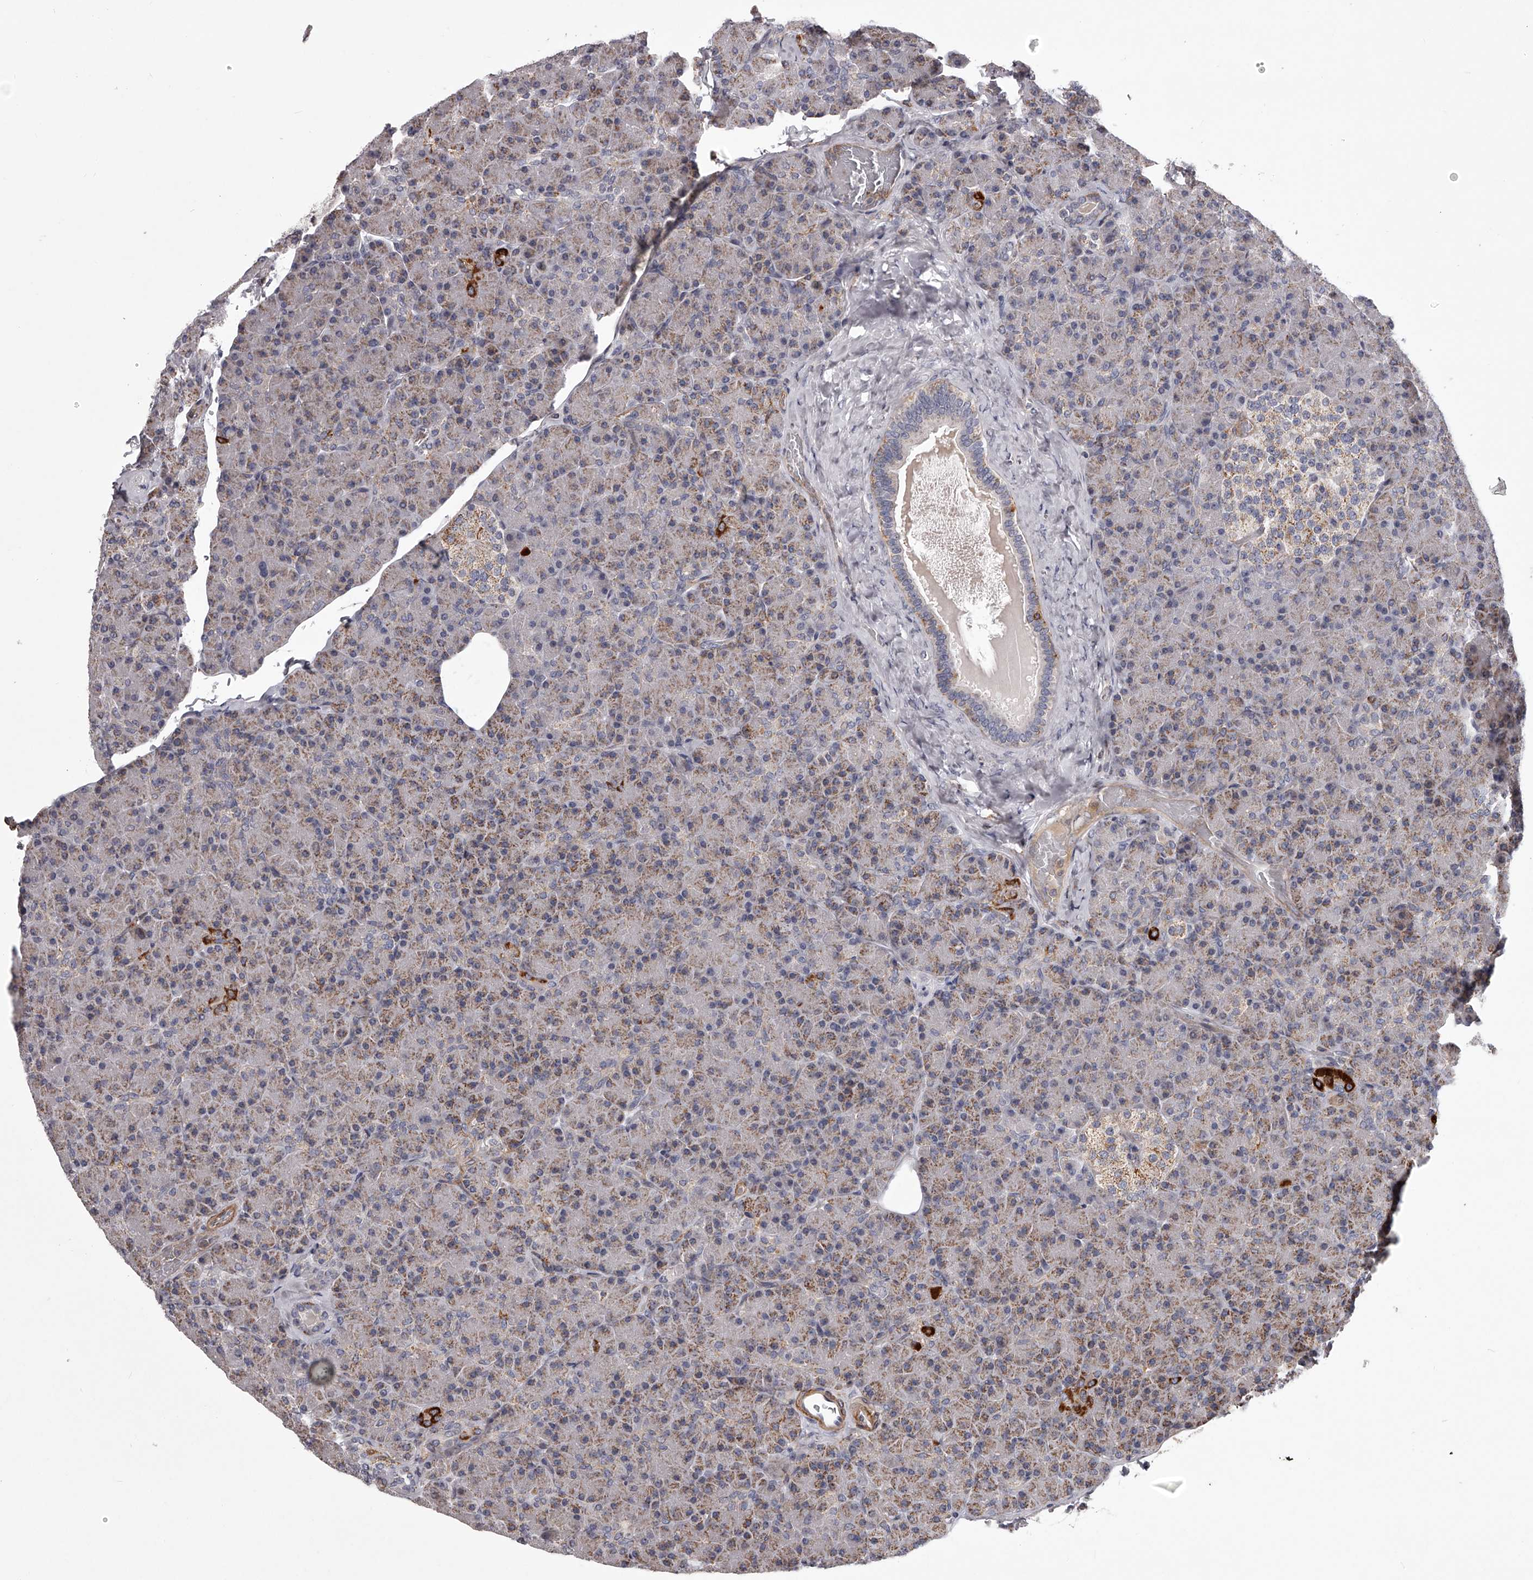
{"staining": {"intensity": "weak", "quantity": "25%-75%", "location": "cytoplasmic/membranous"}, "tissue": "pancreas", "cell_type": "Exocrine glandular cells", "image_type": "normal", "snomed": [{"axis": "morphology", "description": "Normal tissue, NOS"}, {"axis": "topography", "description": "Pancreas"}], "caption": "Immunohistochemical staining of benign pancreas reveals 25%-75% levels of weak cytoplasmic/membranous protein positivity in about 25%-75% of exocrine glandular cells. Nuclei are stained in blue.", "gene": "RRP36", "patient": {"sex": "female", "age": 43}}